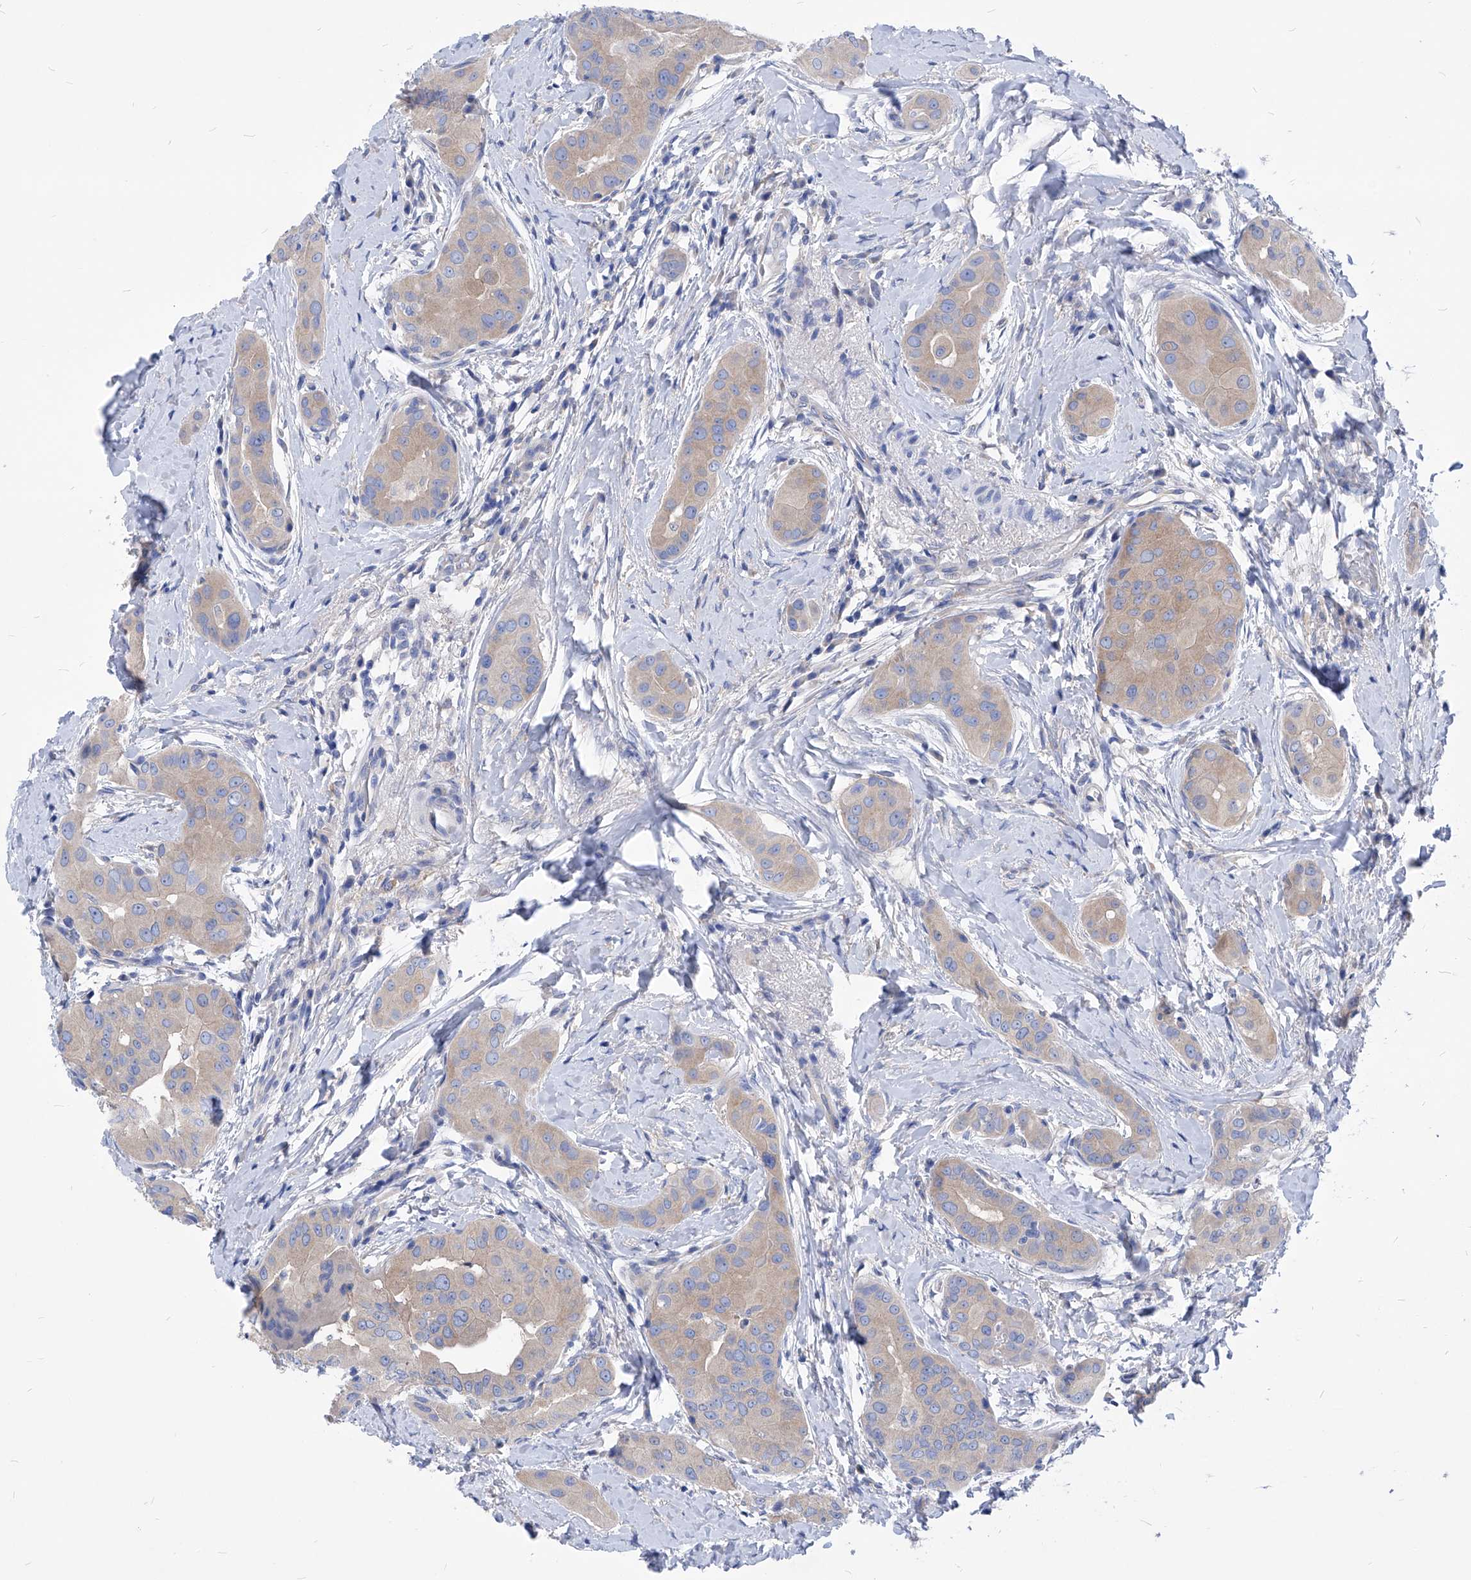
{"staining": {"intensity": "weak", "quantity": "25%-75%", "location": "cytoplasmic/membranous"}, "tissue": "thyroid cancer", "cell_type": "Tumor cells", "image_type": "cancer", "snomed": [{"axis": "morphology", "description": "Papillary adenocarcinoma, NOS"}, {"axis": "topography", "description": "Thyroid gland"}], "caption": "Immunohistochemical staining of human papillary adenocarcinoma (thyroid) shows low levels of weak cytoplasmic/membranous expression in about 25%-75% of tumor cells. (IHC, brightfield microscopy, high magnification).", "gene": "XPNPEP1", "patient": {"sex": "male", "age": 33}}